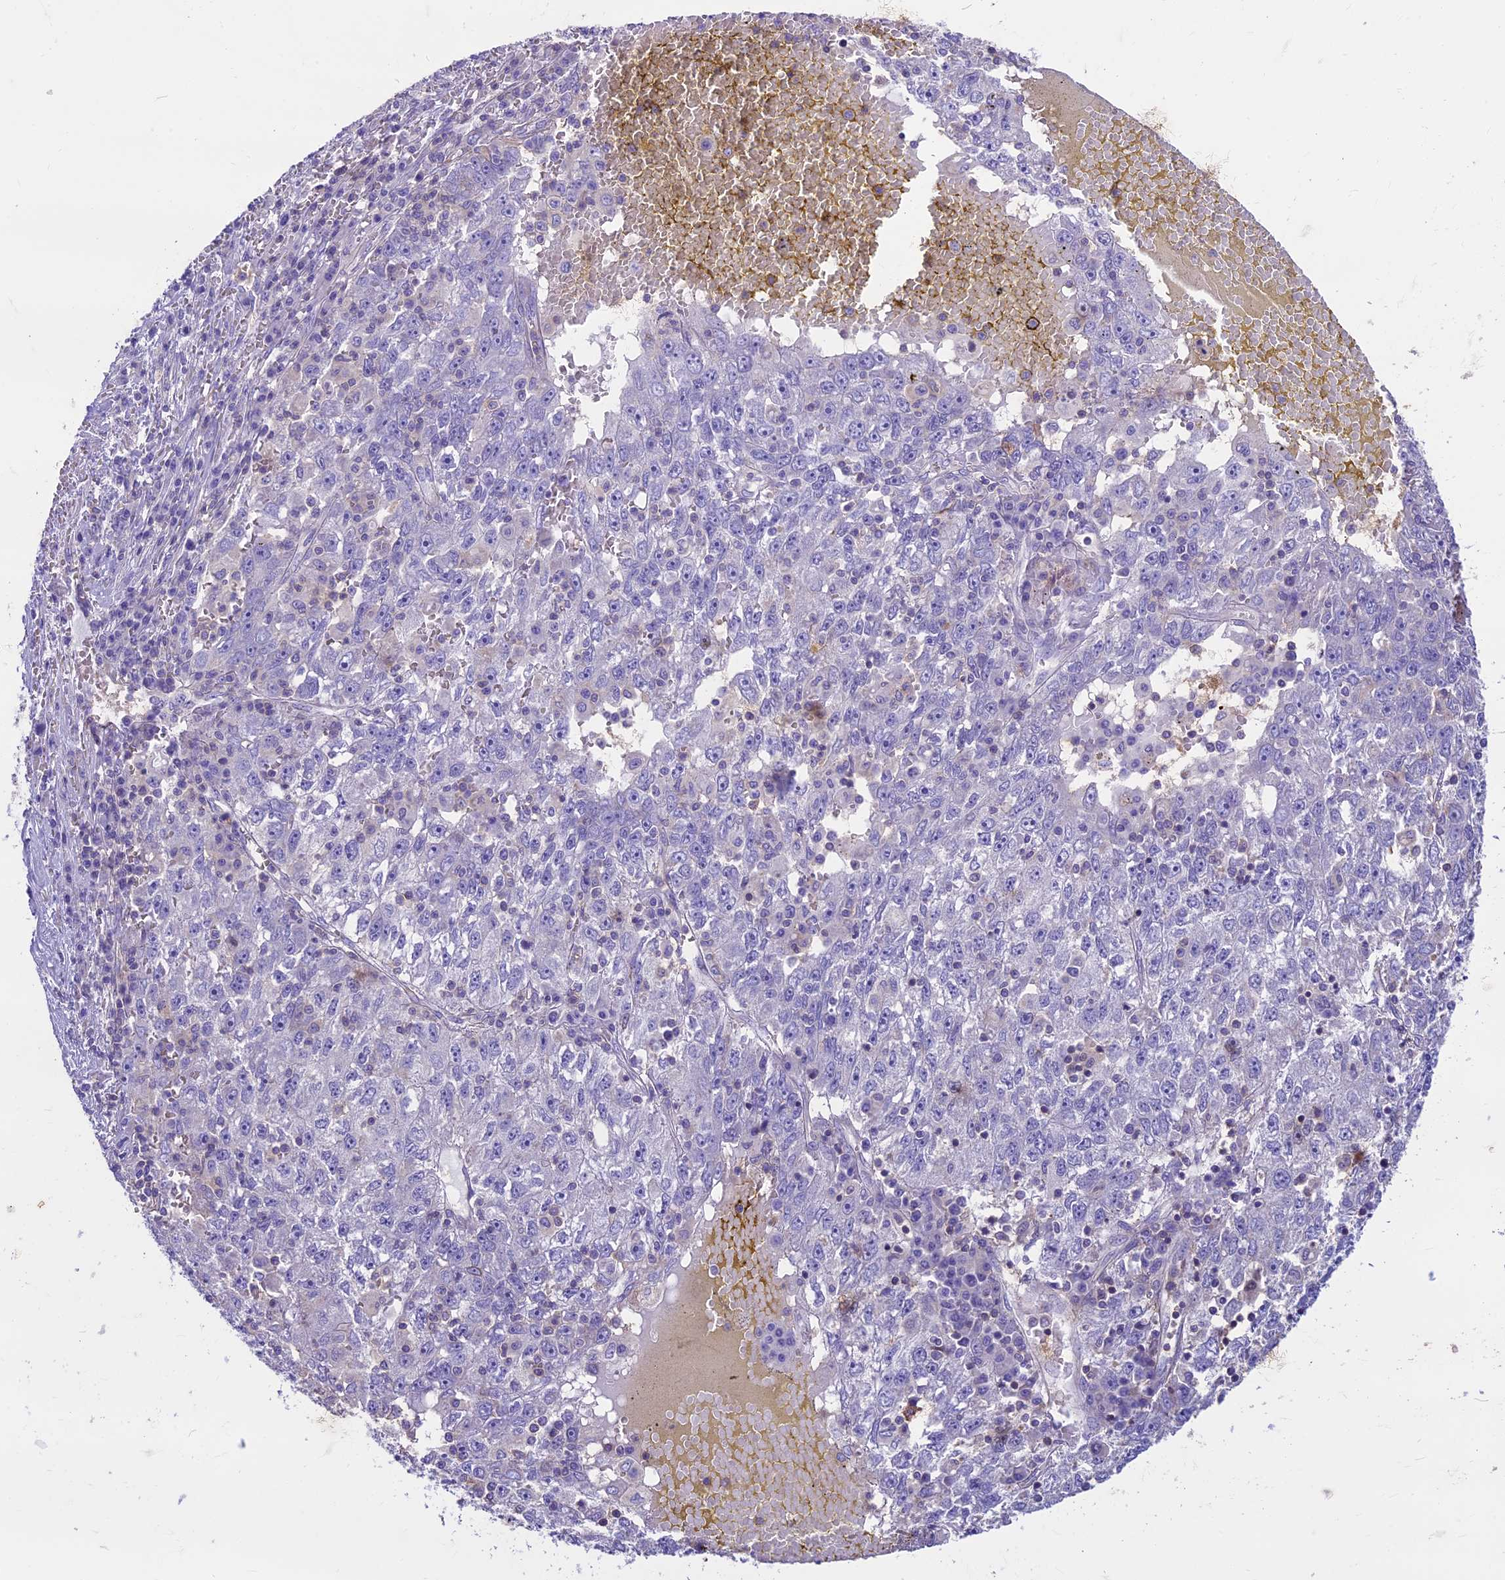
{"staining": {"intensity": "negative", "quantity": "none", "location": "none"}, "tissue": "liver cancer", "cell_type": "Tumor cells", "image_type": "cancer", "snomed": [{"axis": "morphology", "description": "Carcinoma, Hepatocellular, NOS"}, {"axis": "topography", "description": "Liver"}], "caption": "Tumor cells show no significant expression in liver cancer (hepatocellular carcinoma).", "gene": "CDAN1", "patient": {"sex": "male", "age": 49}}